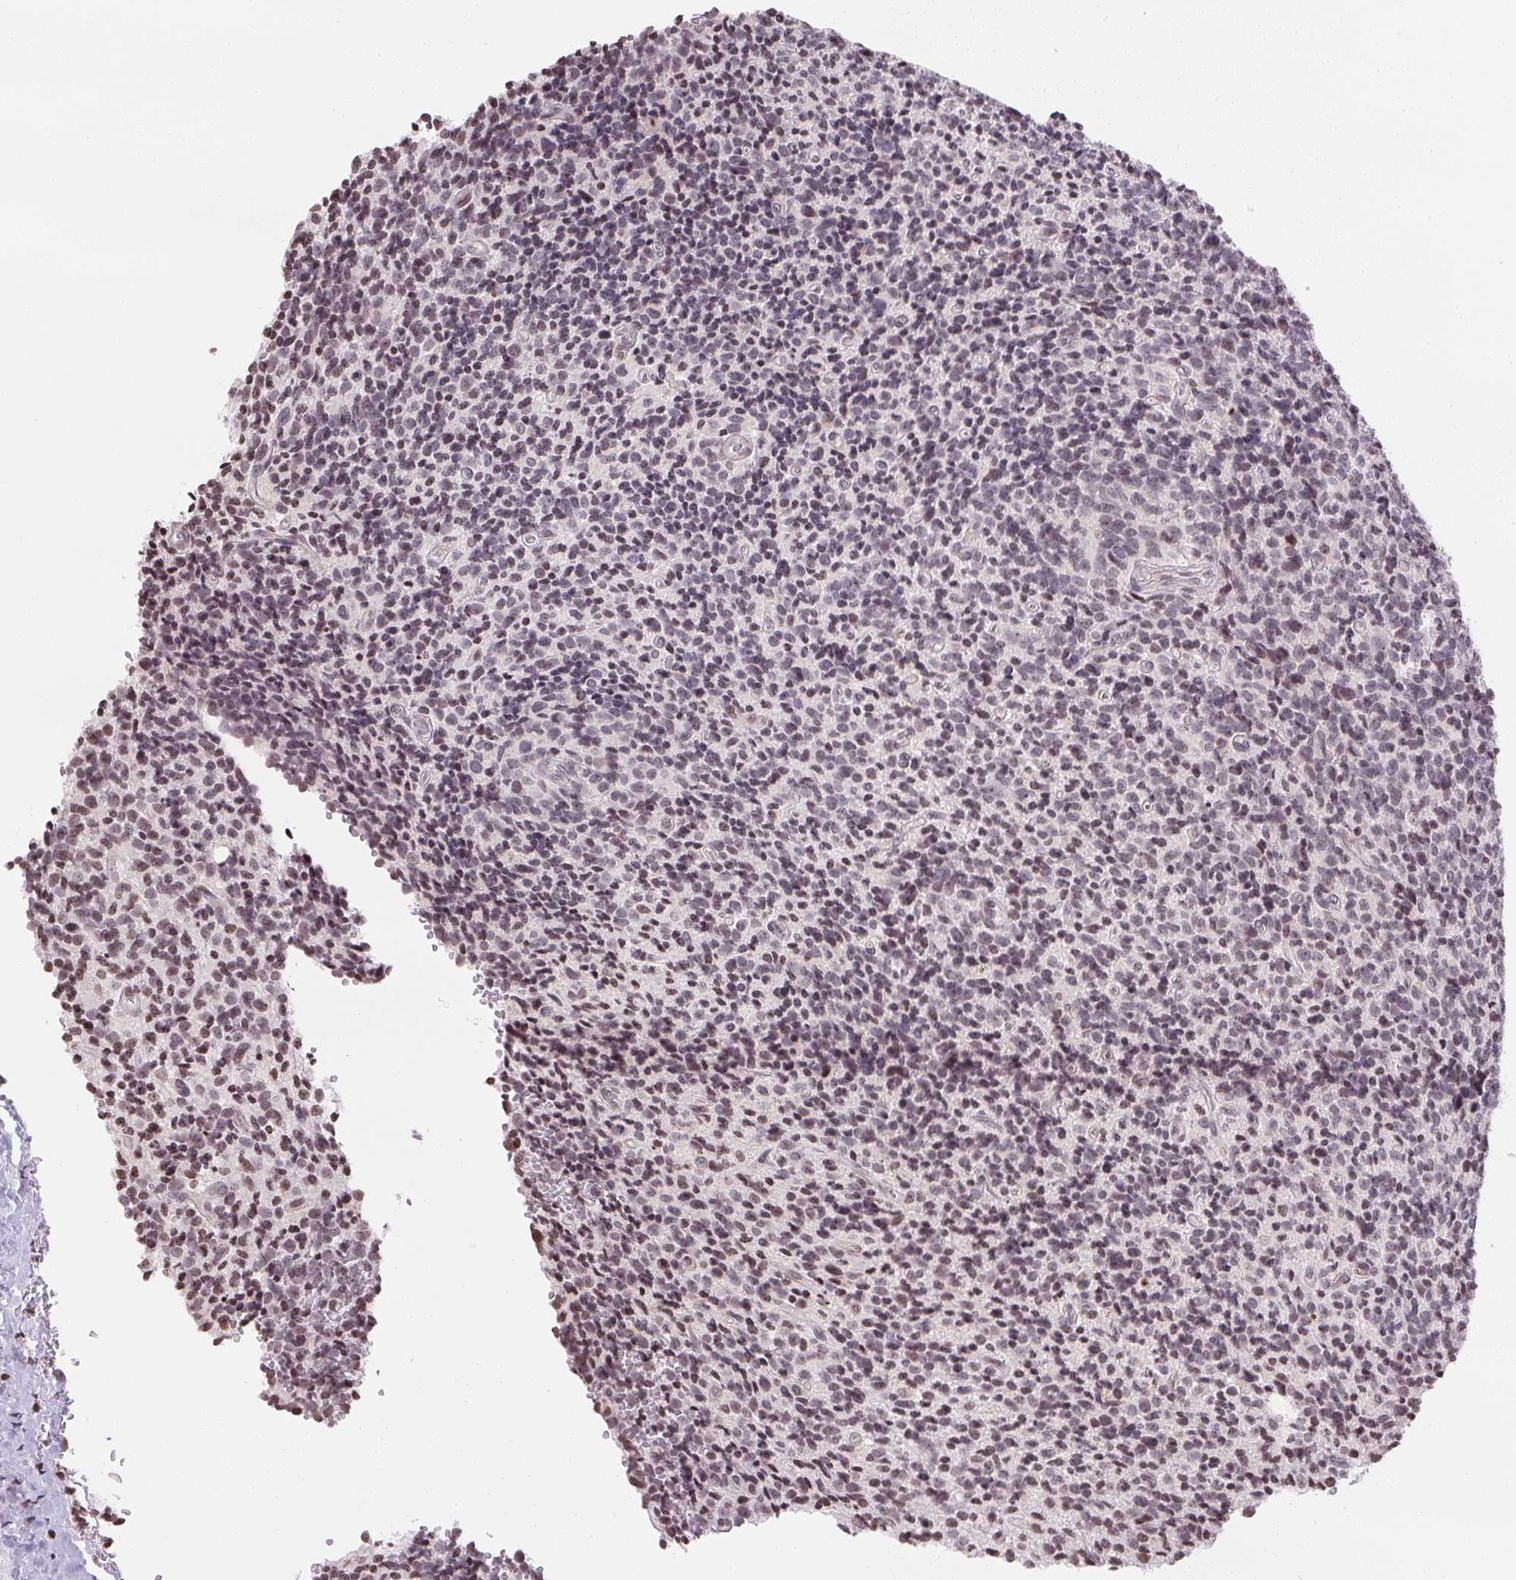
{"staining": {"intensity": "moderate", "quantity": "25%-75%", "location": "nuclear"}, "tissue": "glioma", "cell_type": "Tumor cells", "image_type": "cancer", "snomed": [{"axis": "morphology", "description": "Glioma, malignant, High grade"}, {"axis": "topography", "description": "Brain"}], "caption": "Protein staining of malignant high-grade glioma tissue reveals moderate nuclear expression in about 25%-75% of tumor cells.", "gene": "RNF181", "patient": {"sex": "male", "age": 76}}